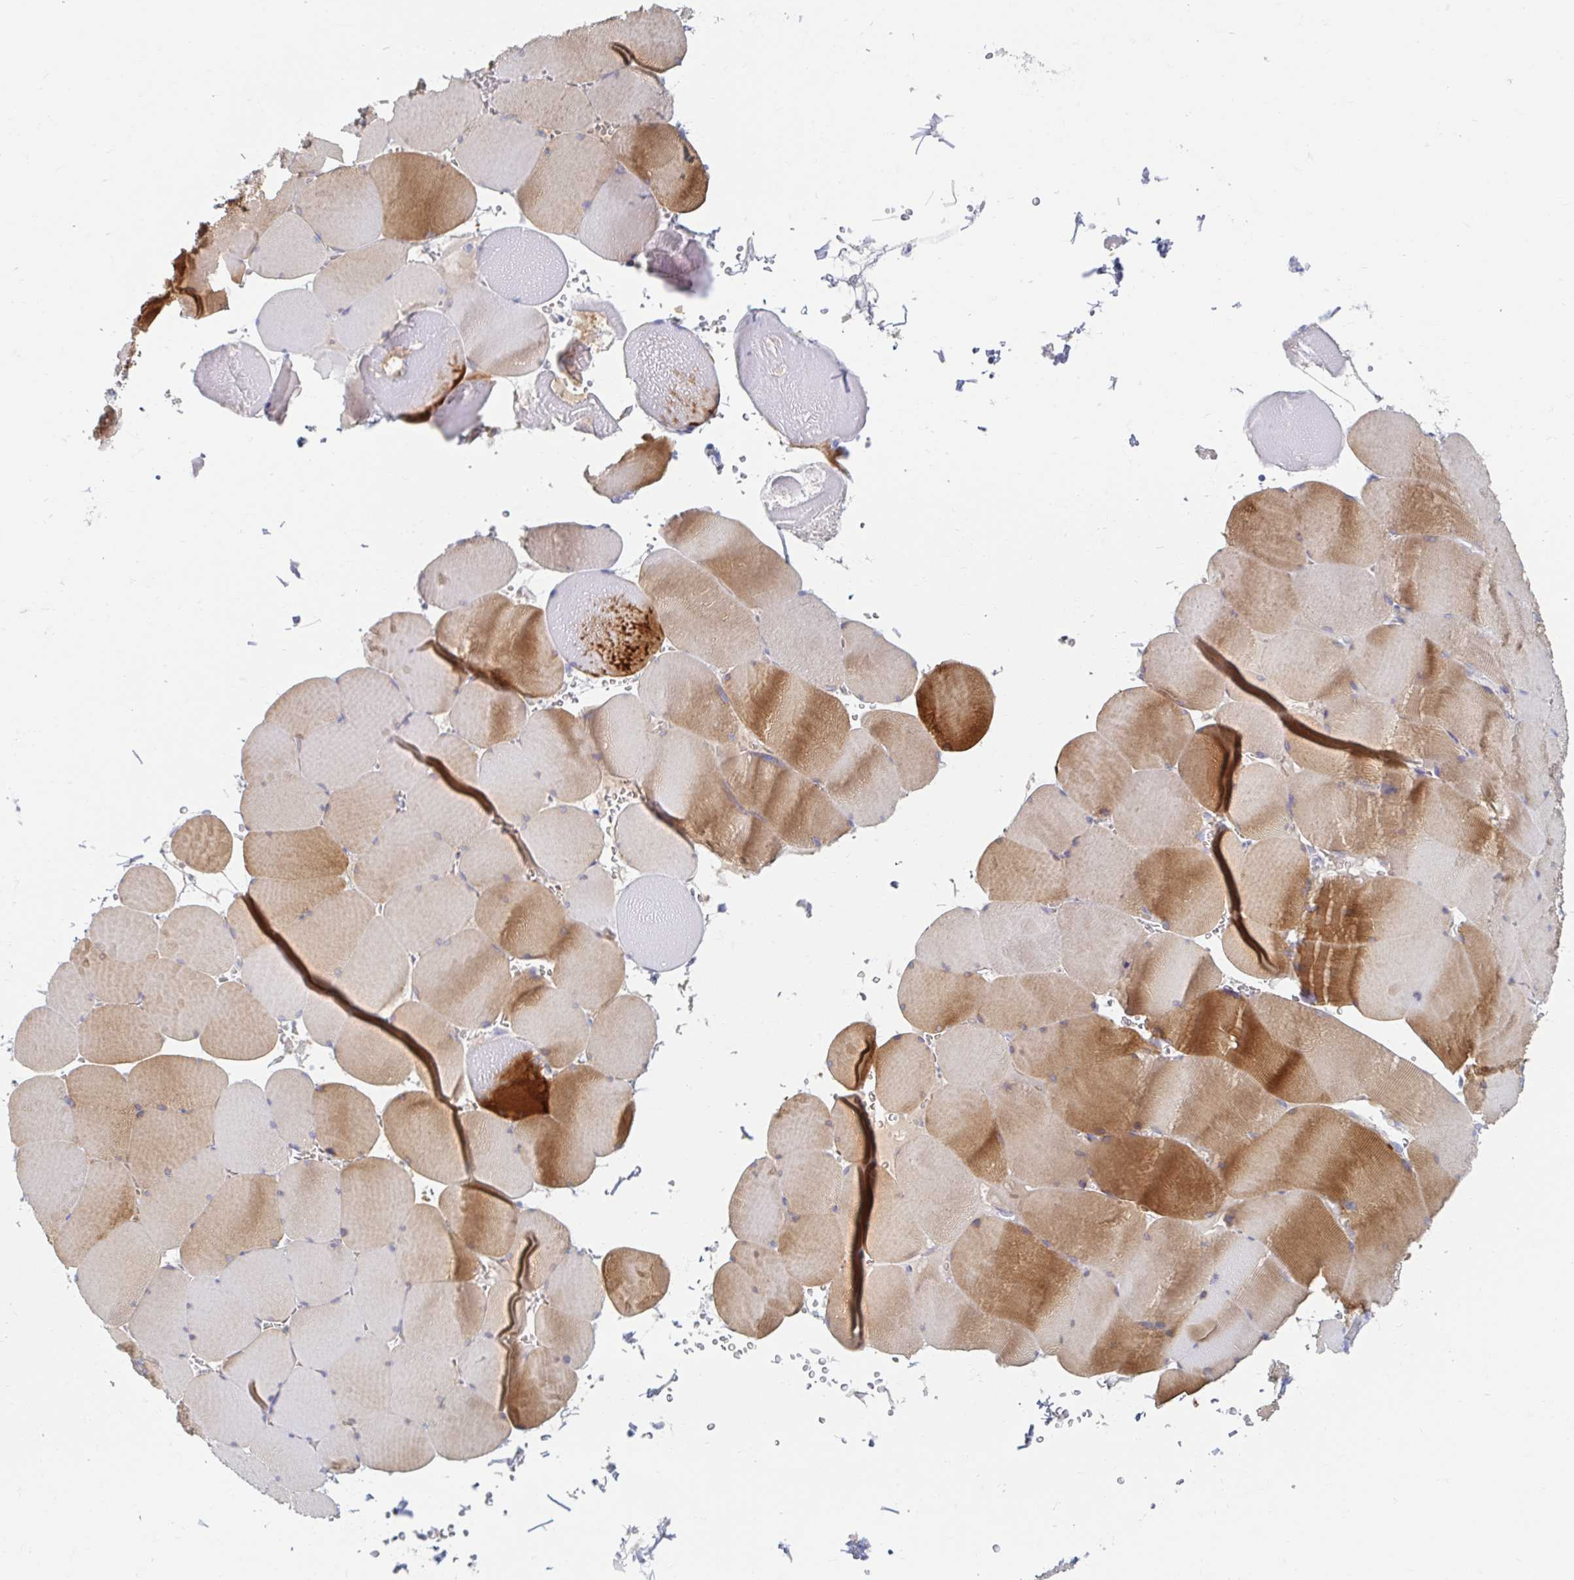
{"staining": {"intensity": "moderate", "quantity": "25%-75%", "location": "cytoplasmic/membranous"}, "tissue": "skeletal muscle", "cell_type": "Myocytes", "image_type": "normal", "snomed": [{"axis": "morphology", "description": "Normal tissue, NOS"}, {"axis": "topography", "description": "Skeletal muscle"}, {"axis": "topography", "description": "Head-Neck"}], "caption": "IHC photomicrograph of benign skeletal muscle: human skeletal muscle stained using IHC demonstrates medium levels of moderate protein expression localized specifically in the cytoplasmic/membranous of myocytes, appearing as a cytoplasmic/membranous brown color.", "gene": "MYLK2", "patient": {"sex": "male", "age": 66}}